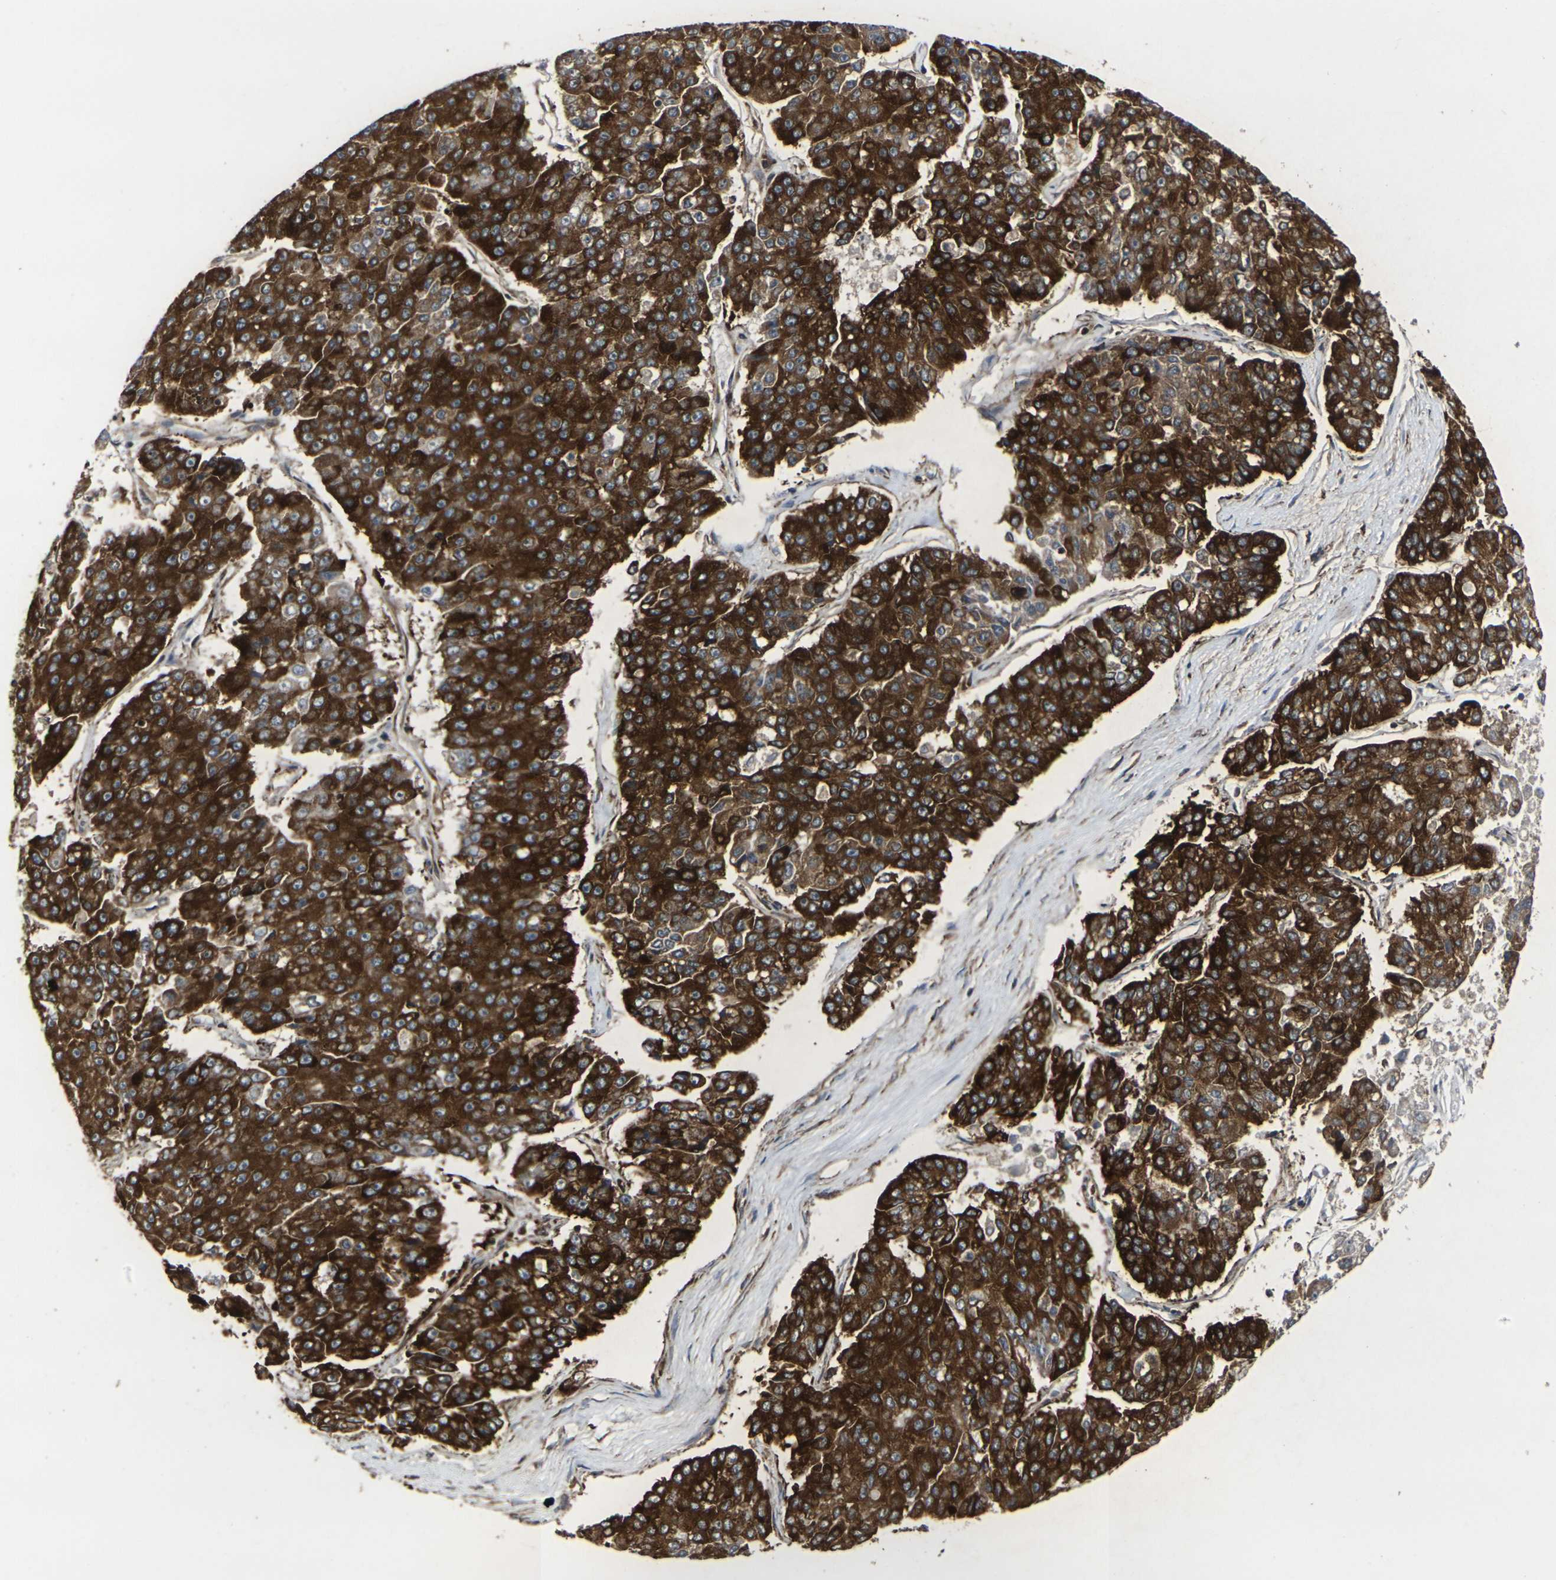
{"staining": {"intensity": "strong", "quantity": "25%-75%", "location": "cytoplasmic/membranous"}, "tissue": "pancreatic cancer", "cell_type": "Tumor cells", "image_type": "cancer", "snomed": [{"axis": "morphology", "description": "Adenocarcinoma, NOS"}, {"axis": "topography", "description": "Pancreas"}], "caption": "Protein staining reveals strong cytoplasmic/membranous expression in approximately 25%-75% of tumor cells in pancreatic cancer.", "gene": "MARCHF2", "patient": {"sex": "male", "age": 50}}